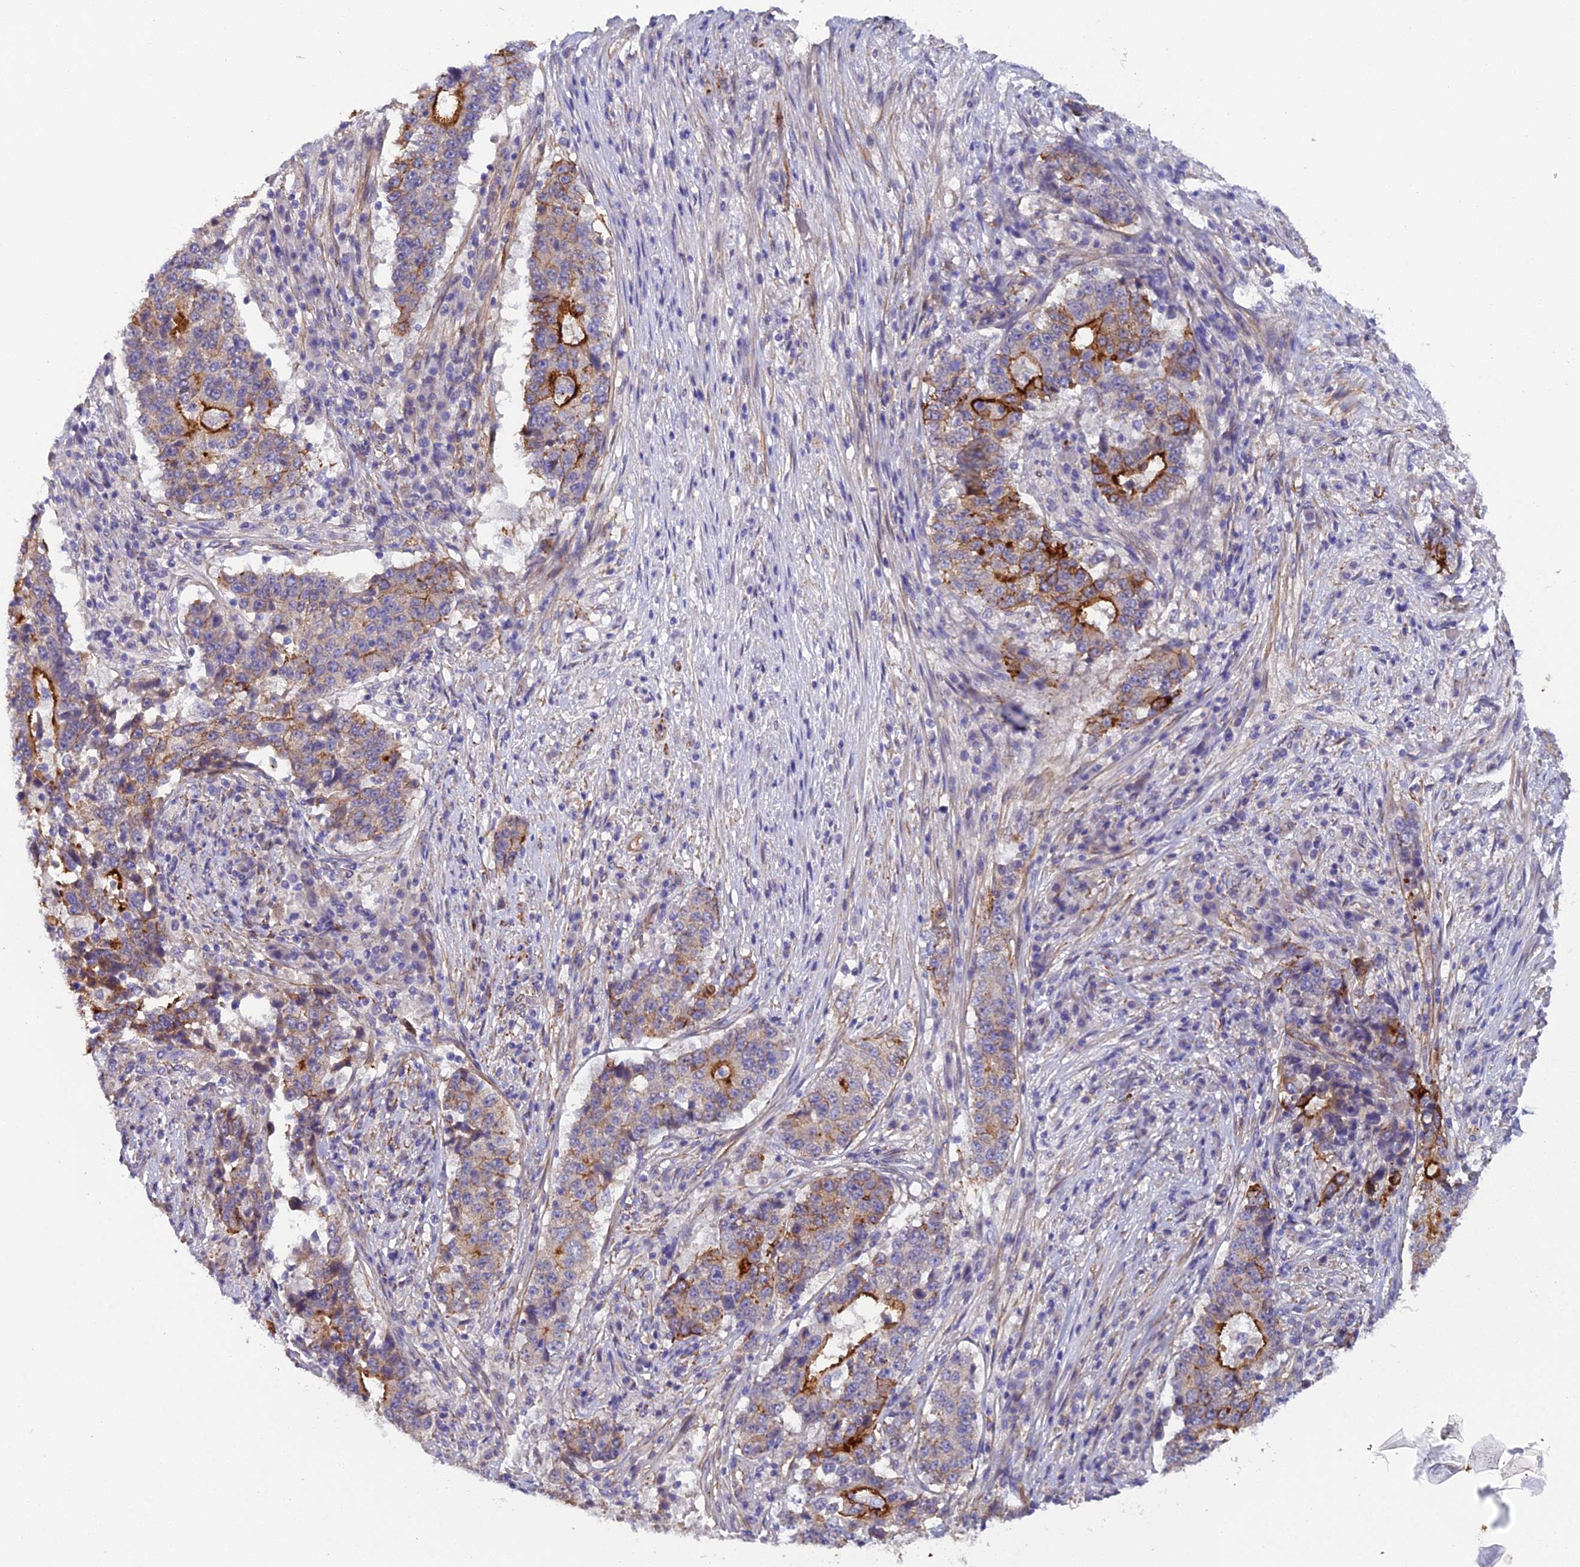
{"staining": {"intensity": "strong", "quantity": "<25%", "location": "cytoplasmic/membranous"}, "tissue": "stomach cancer", "cell_type": "Tumor cells", "image_type": "cancer", "snomed": [{"axis": "morphology", "description": "Adenocarcinoma, NOS"}, {"axis": "topography", "description": "Stomach"}], "caption": "Stomach cancer (adenocarcinoma) tissue shows strong cytoplasmic/membranous positivity in about <25% of tumor cells, visualized by immunohistochemistry.", "gene": "CFAP47", "patient": {"sex": "male", "age": 59}}